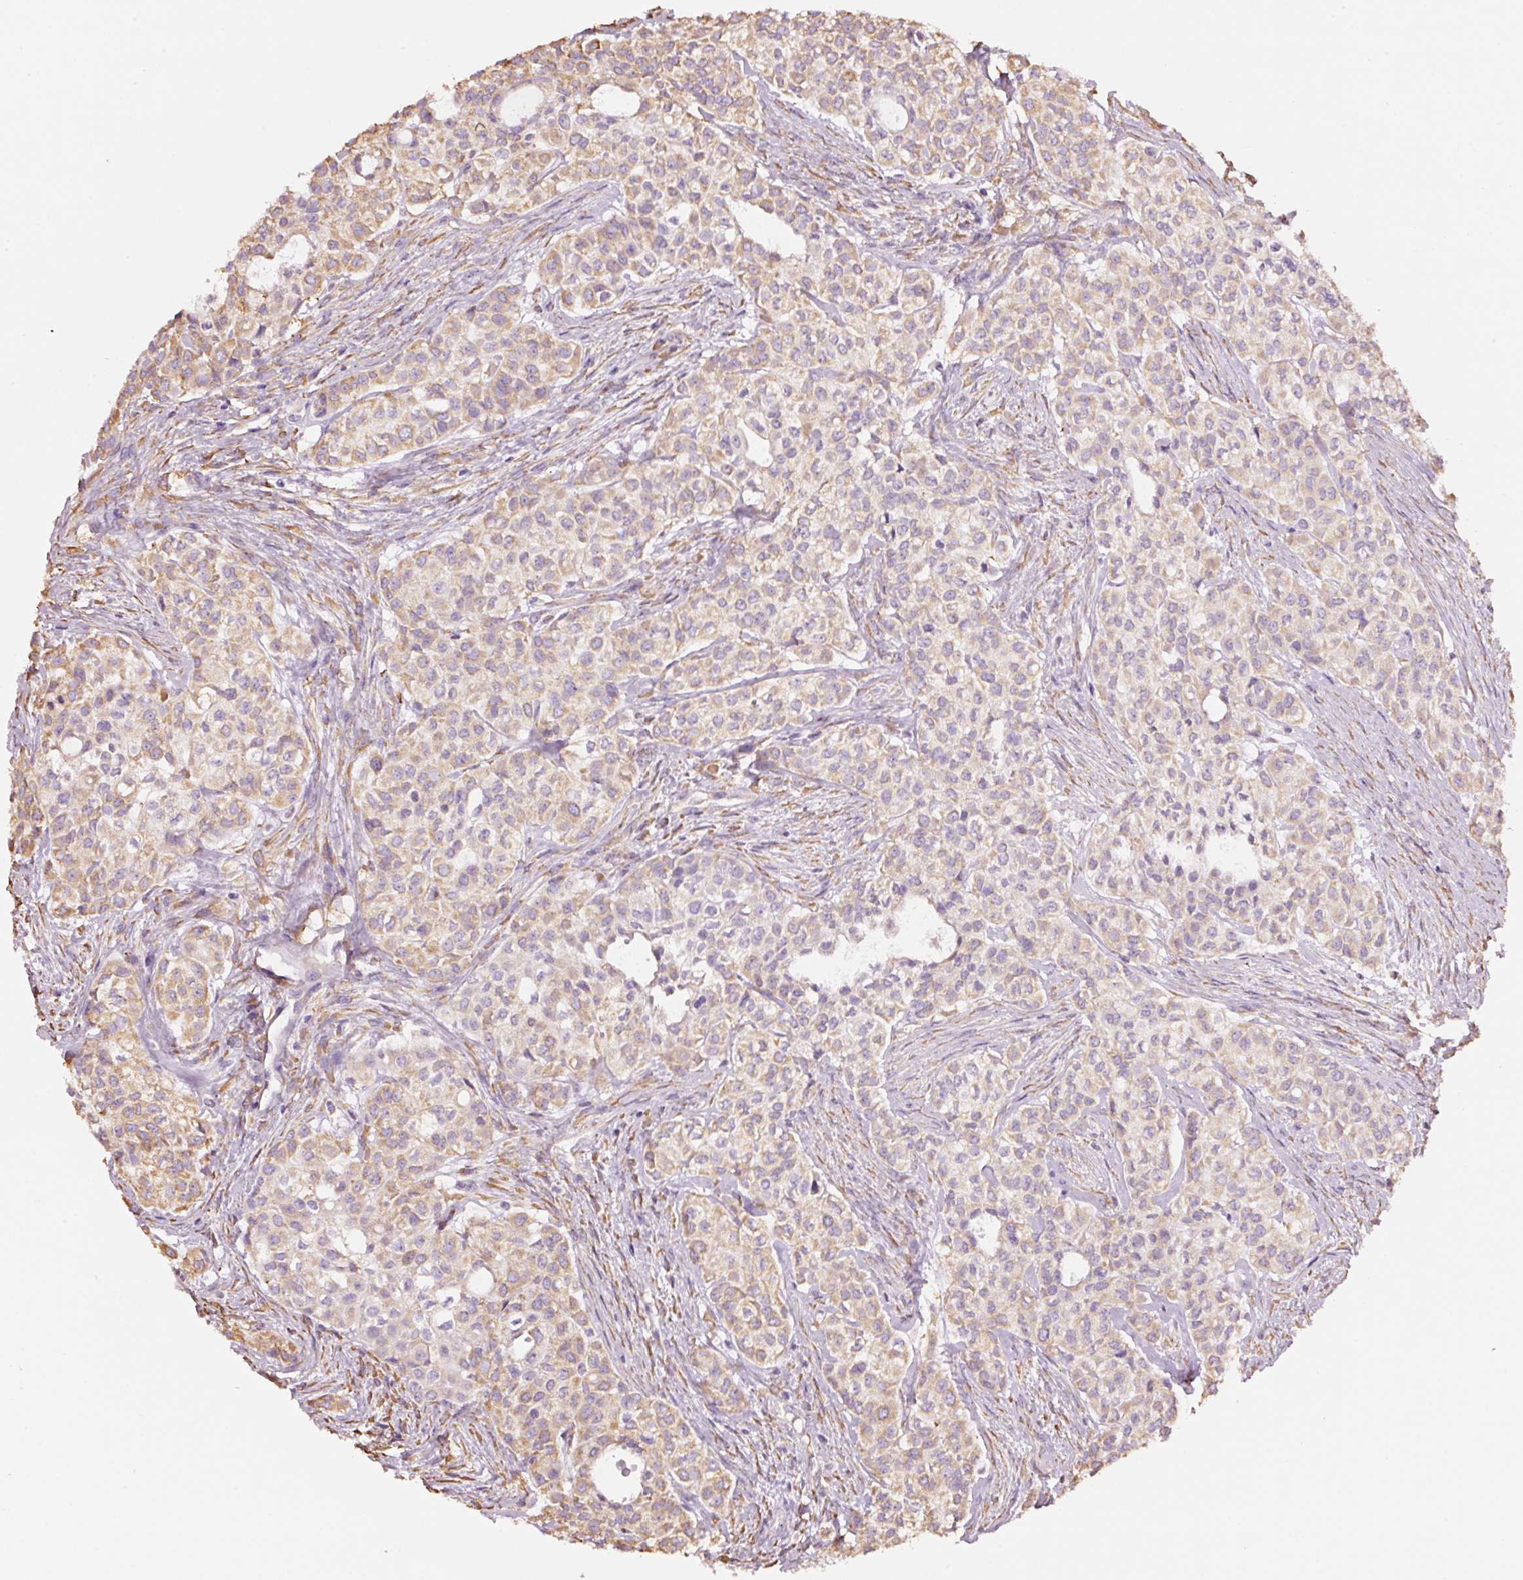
{"staining": {"intensity": "moderate", "quantity": "25%-75%", "location": "cytoplasmic/membranous"}, "tissue": "head and neck cancer", "cell_type": "Tumor cells", "image_type": "cancer", "snomed": [{"axis": "morphology", "description": "Adenocarcinoma, NOS"}, {"axis": "topography", "description": "Head-Neck"}], "caption": "Head and neck cancer (adenocarcinoma) stained for a protein (brown) shows moderate cytoplasmic/membranous positive positivity in approximately 25%-75% of tumor cells.", "gene": "GCG", "patient": {"sex": "male", "age": 81}}